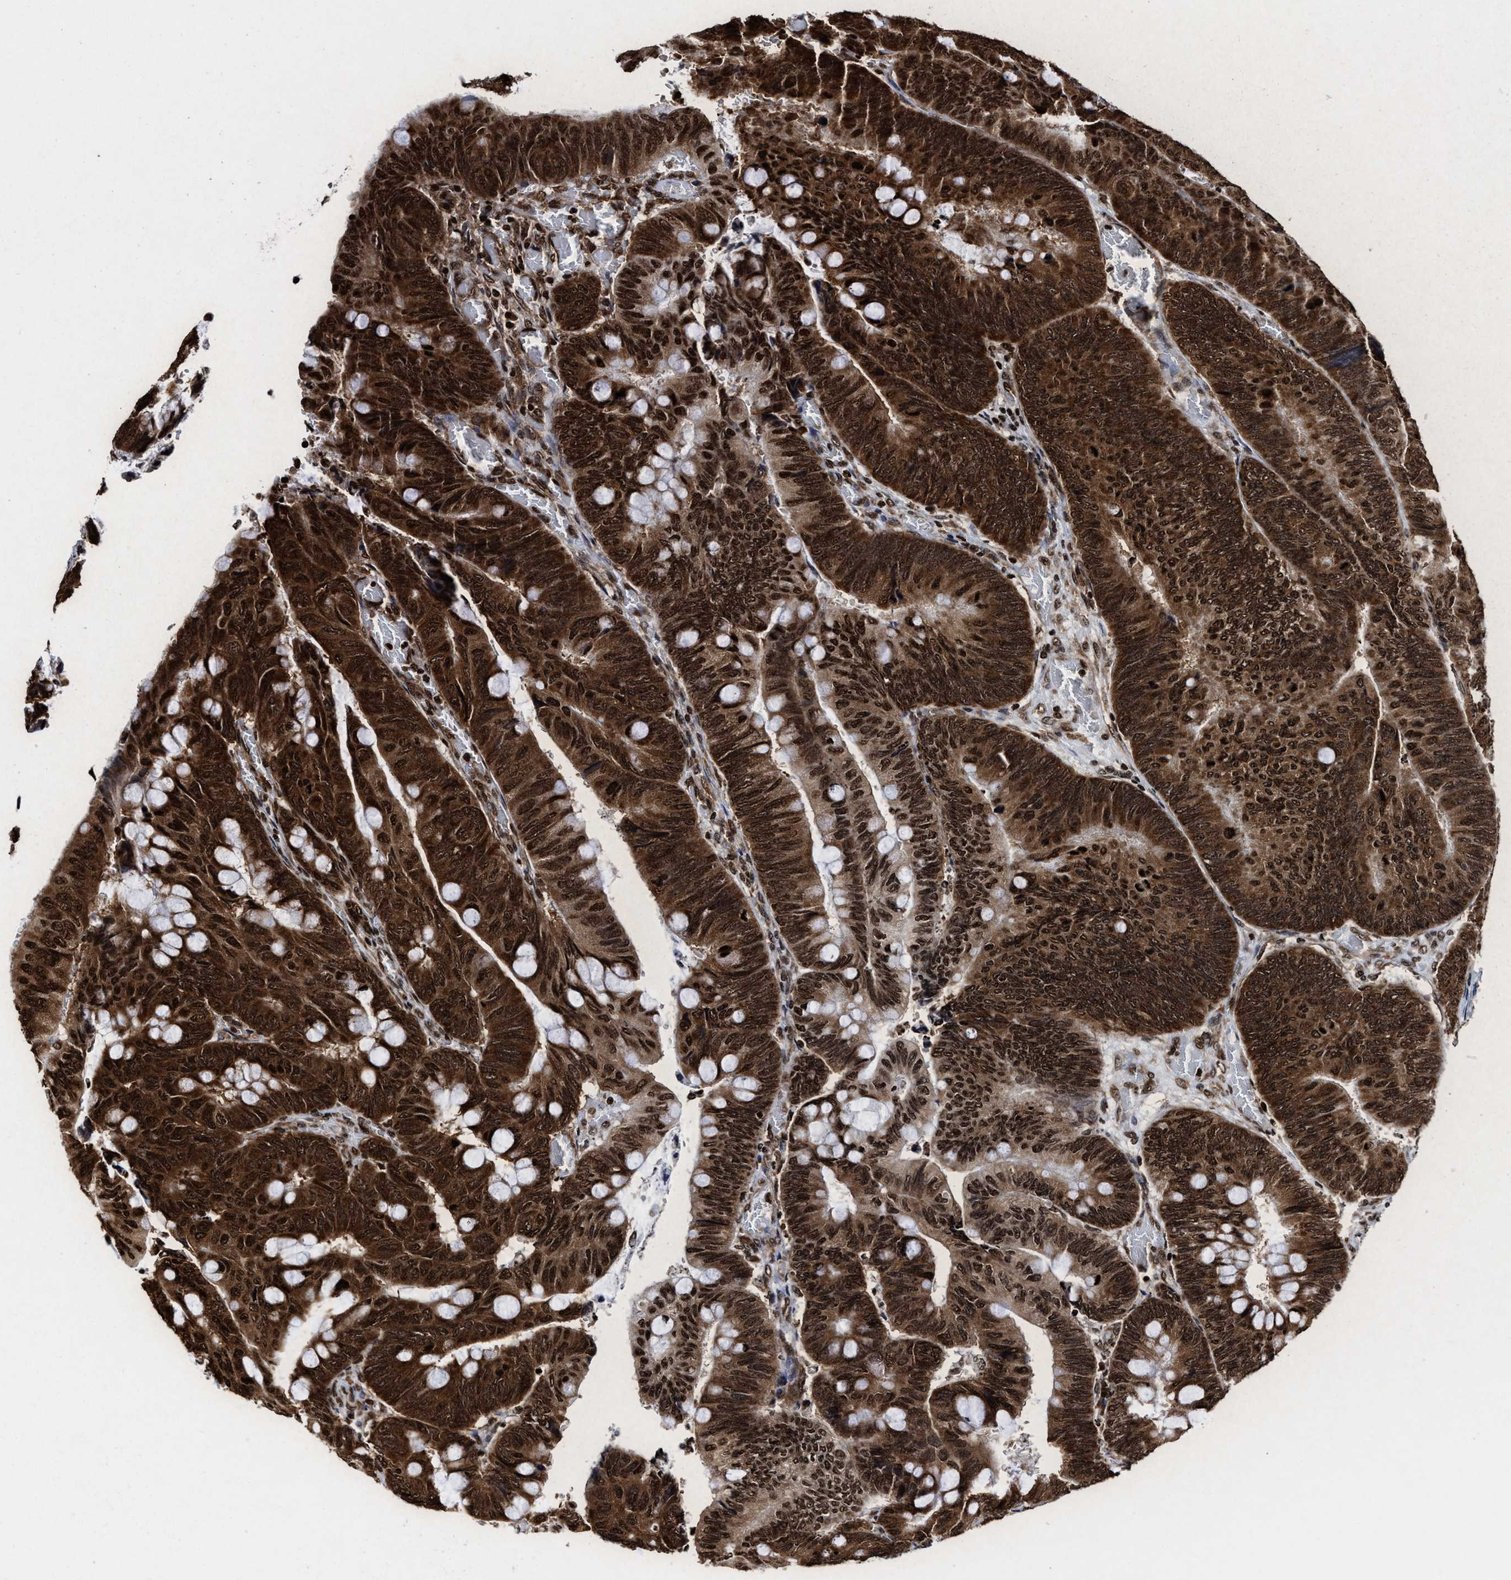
{"staining": {"intensity": "strong", "quantity": ">75%", "location": "cytoplasmic/membranous,nuclear"}, "tissue": "colorectal cancer", "cell_type": "Tumor cells", "image_type": "cancer", "snomed": [{"axis": "morphology", "description": "Normal tissue, NOS"}, {"axis": "morphology", "description": "Adenocarcinoma, NOS"}, {"axis": "topography", "description": "Rectum"}, {"axis": "topography", "description": "Peripheral nerve tissue"}], "caption": "Adenocarcinoma (colorectal) stained with DAB (3,3'-diaminobenzidine) immunohistochemistry exhibits high levels of strong cytoplasmic/membranous and nuclear positivity in about >75% of tumor cells.", "gene": "ALYREF", "patient": {"sex": "male", "age": 92}}